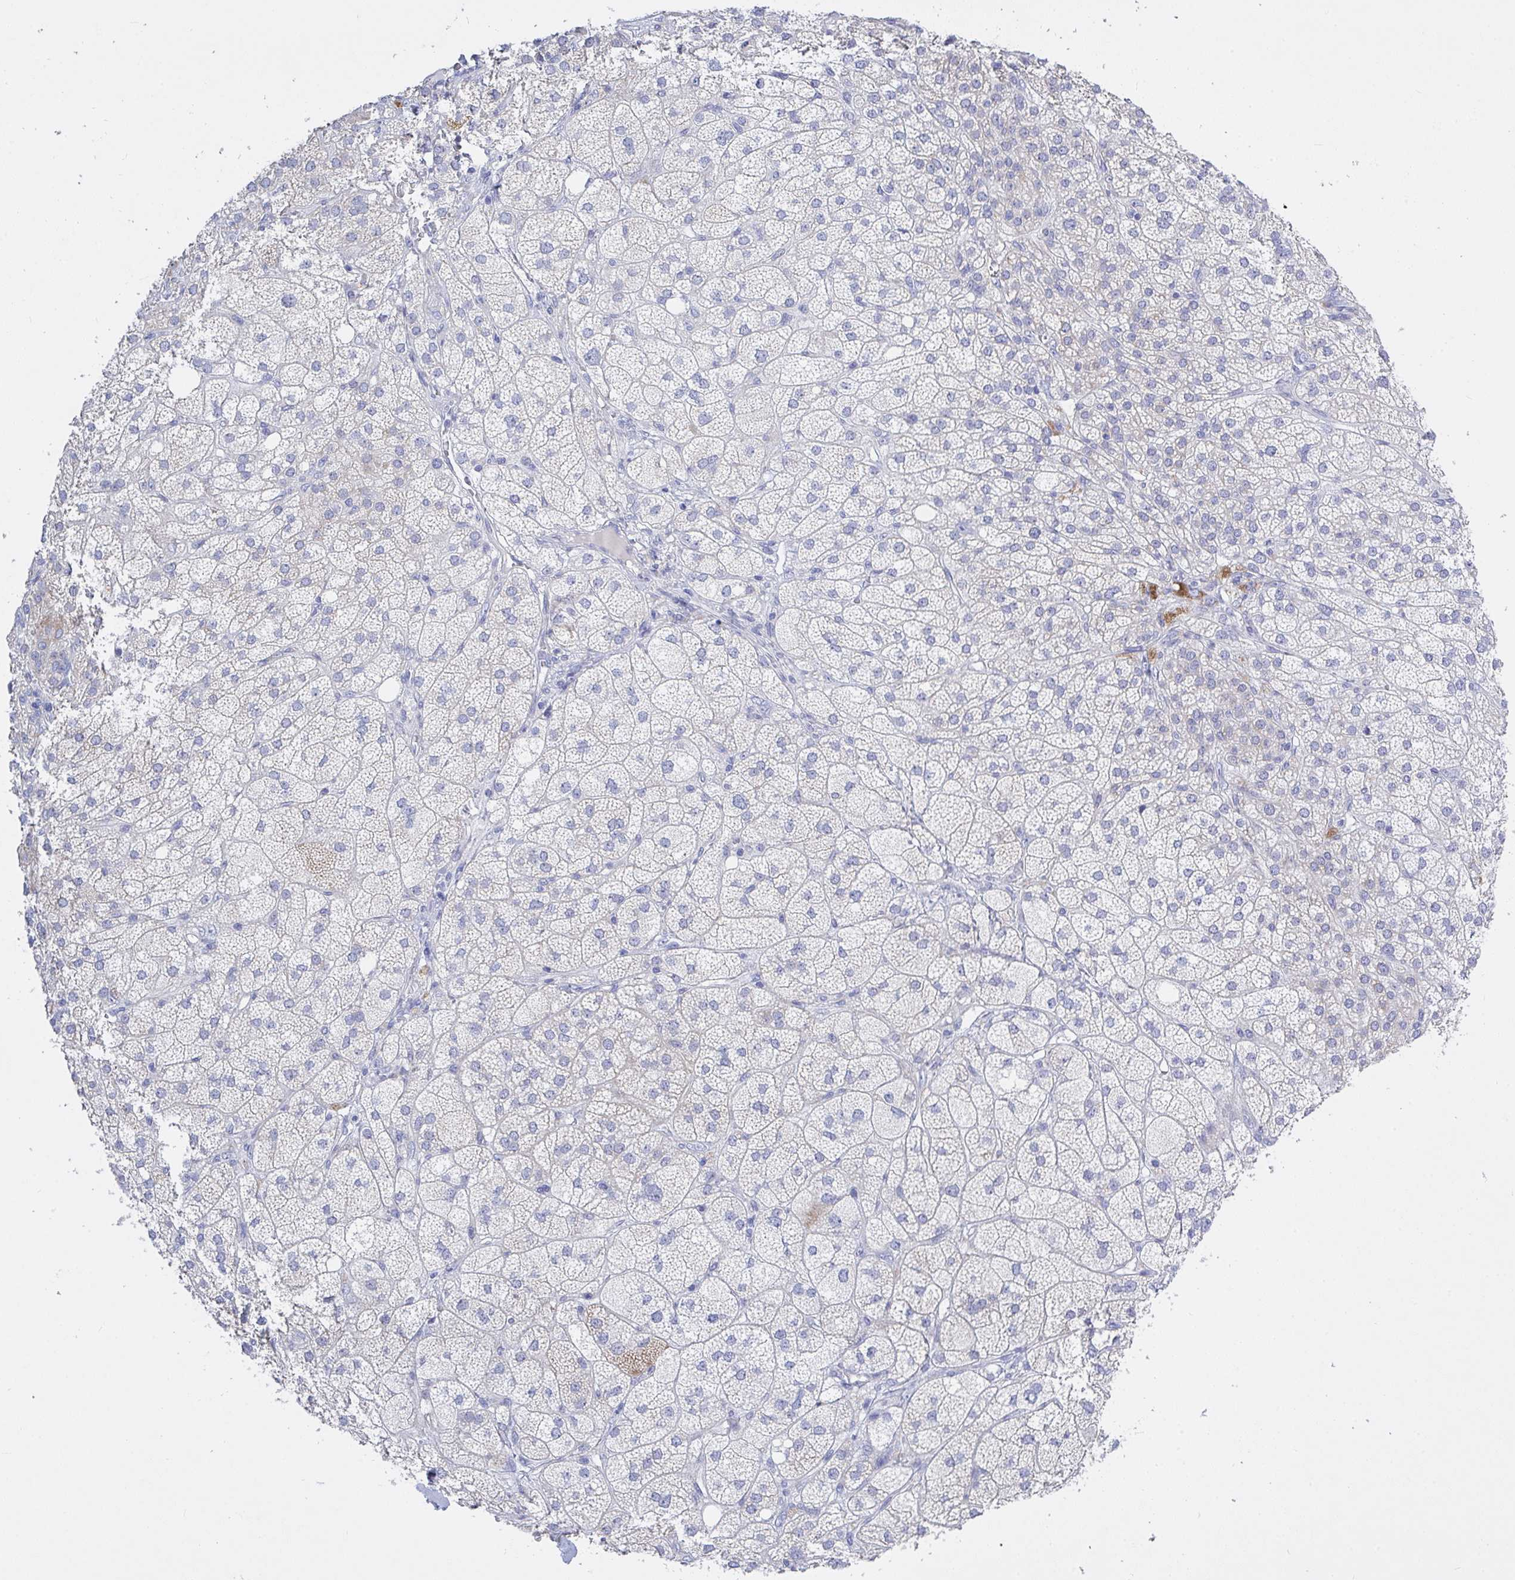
{"staining": {"intensity": "moderate", "quantity": "25%-75%", "location": "cytoplasmic/membranous"}, "tissue": "adrenal gland", "cell_type": "Glandular cells", "image_type": "normal", "snomed": [{"axis": "morphology", "description": "Normal tissue, NOS"}, {"axis": "topography", "description": "Adrenal gland"}], "caption": "This image demonstrates immunohistochemistry staining of normal human adrenal gland, with medium moderate cytoplasmic/membranous expression in about 25%-75% of glandular cells.", "gene": "ZNF561", "patient": {"sex": "female", "age": 60}}